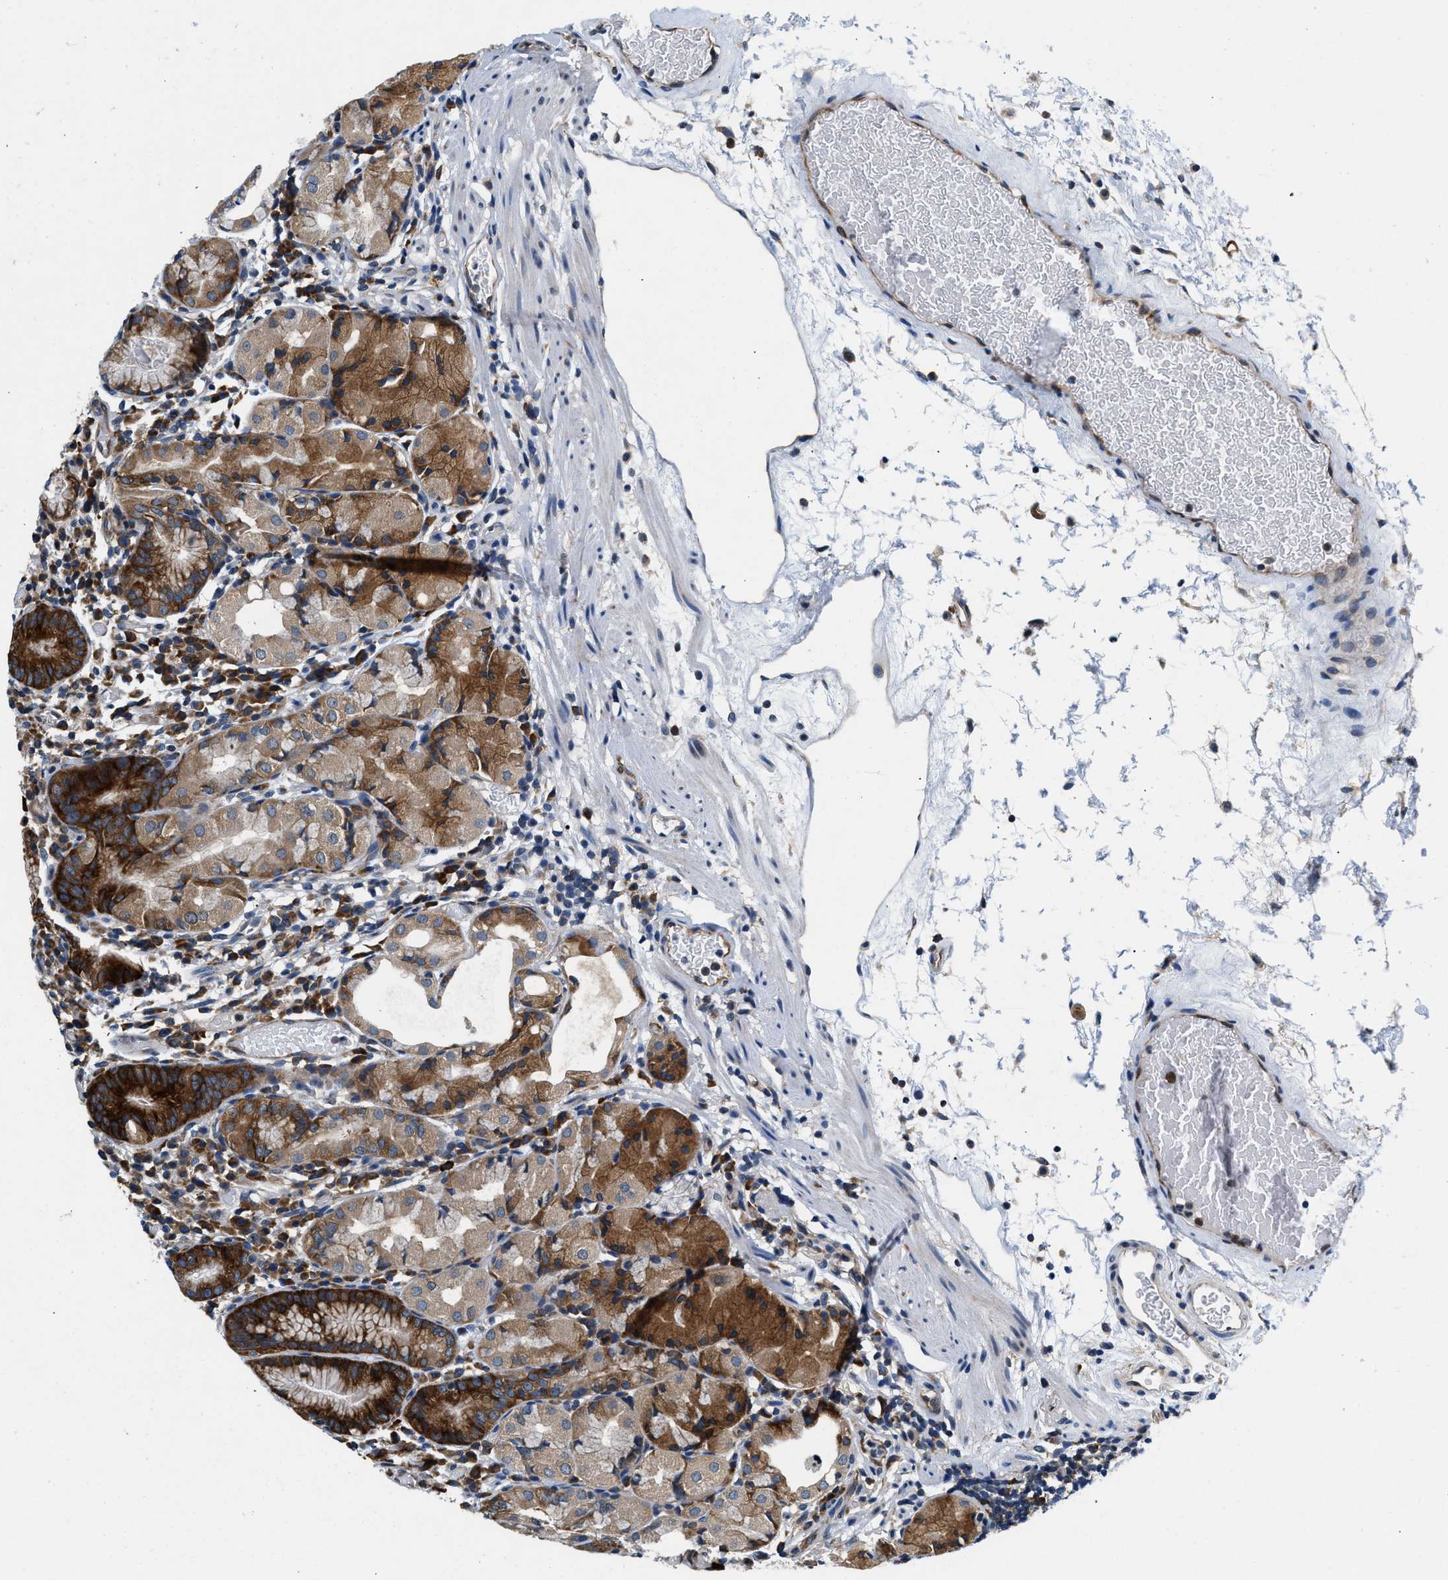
{"staining": {"intensity": "strong", "quantity": ">75%", "location": "cytoplasmic/membranous"}, "tissue": "stomach", "cell_type": "Glandular cells", "image_type": "normal", "snomed": [{"axis": "morphology", "description": "Normal tissue, NOS"}, {"axis": "topography", "description": "Stomach"}, {"axis": "topography", "description": "Stomach, lower"}], "caption": "Protein staining shows strong cytoplasmic/membranous staining in about >75% of glandular cells in normal stomach. (DAB = brown stain, brightfield microscopy at high magnification).", "gene": "PA2G4", "patient": {"sex": "female", "age": 75}}